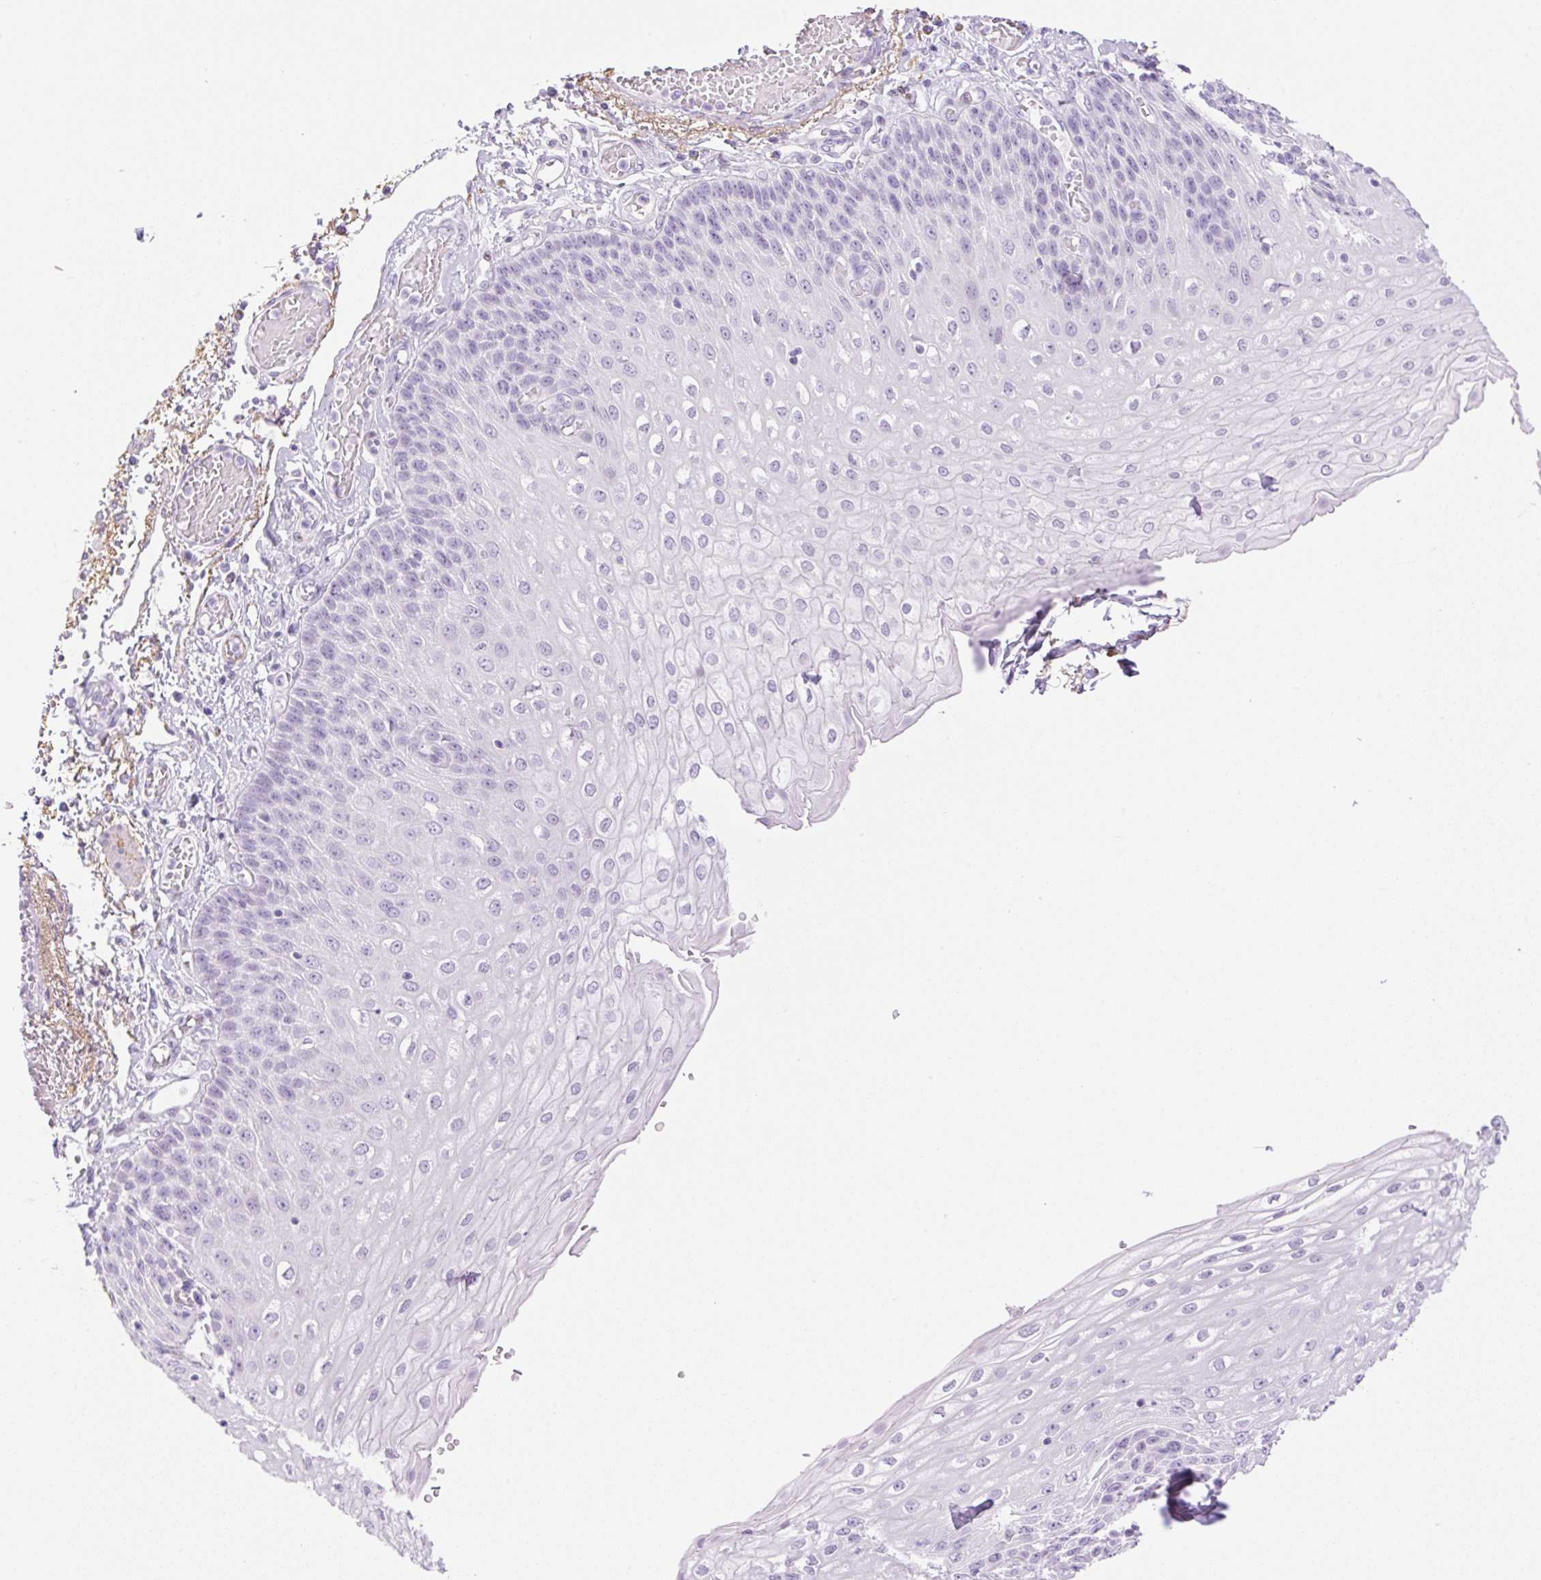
{"staining": {"intensity": "negative", "quantity": "none", "location": "none"}, "tissue": "esophagus", "cell_type": "Squamous epithelial cells", "image_type": "normal", "snomed": [{"axis": "morphology", "description": "Normal tissue, NOS"}, {"axis": "morphology", "description": "Adenocarcinoma, NOS"}, {"axis": "topography", "description": "Esophagus"}], "caption": "This is an immunohistochemistry (IHC) micrograph of unremarkable esophagus. There is no staining in squamous epithelial cells.", "gene": "SP140L", "patient": {"sex": "male", "age": 81}}